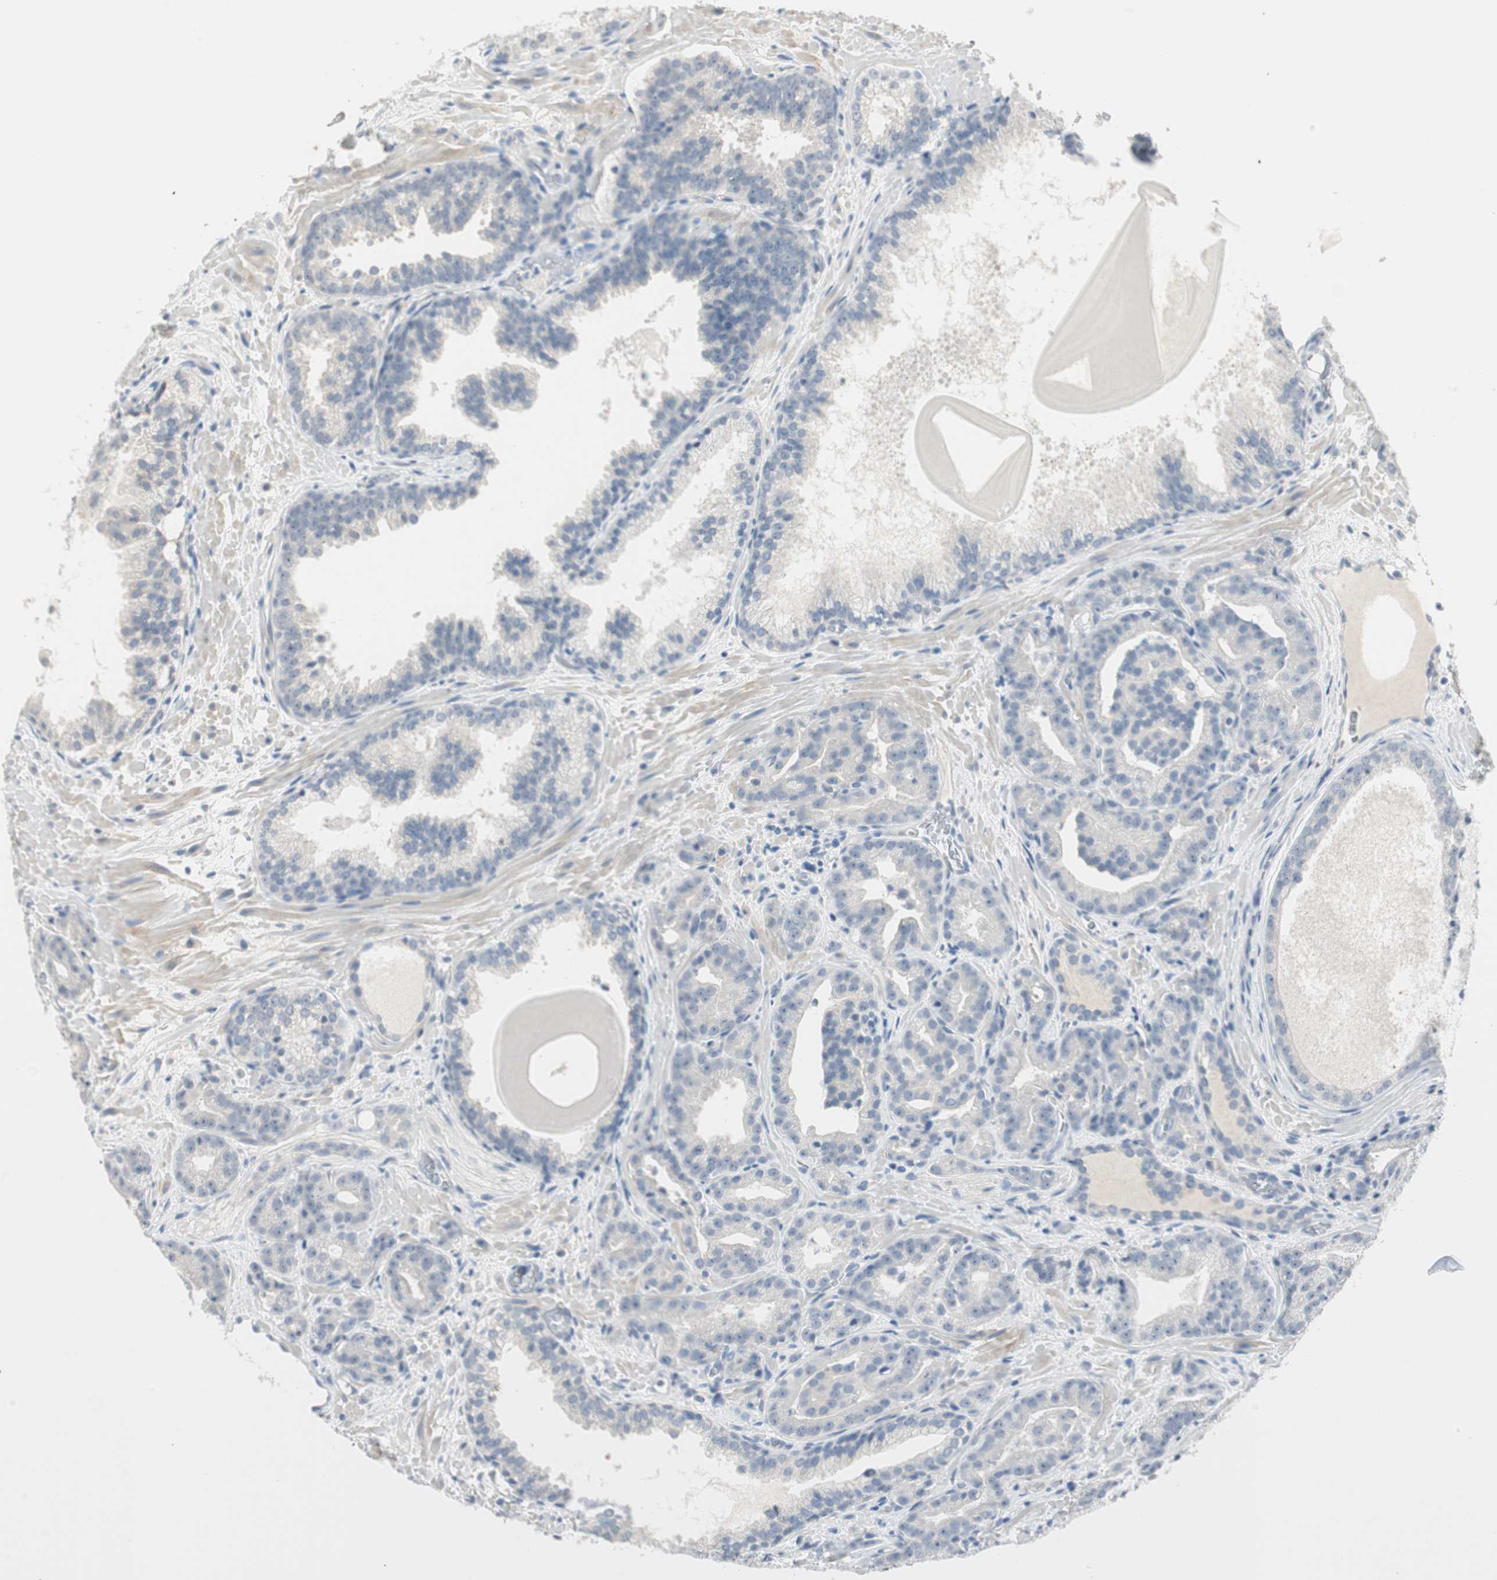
{"staining": {"intensity": "negative", "quantity": "none", "location": "none"}, "tissue": "prostate cancer", "cell_type": "Tumor cells", "image_type": "cancer", "snomed": [{"axis": "morphology", "description": "Adenocarcinoma, Low grade"}, {"axis": "topography", "description": "Prostate"}], "caption": "IHC of human prostate adenocarcinoma (low-grade) displays no expression in tumor cells.", "gene": "MLLT10", "patient": {"sex": "male", "age": 63}}